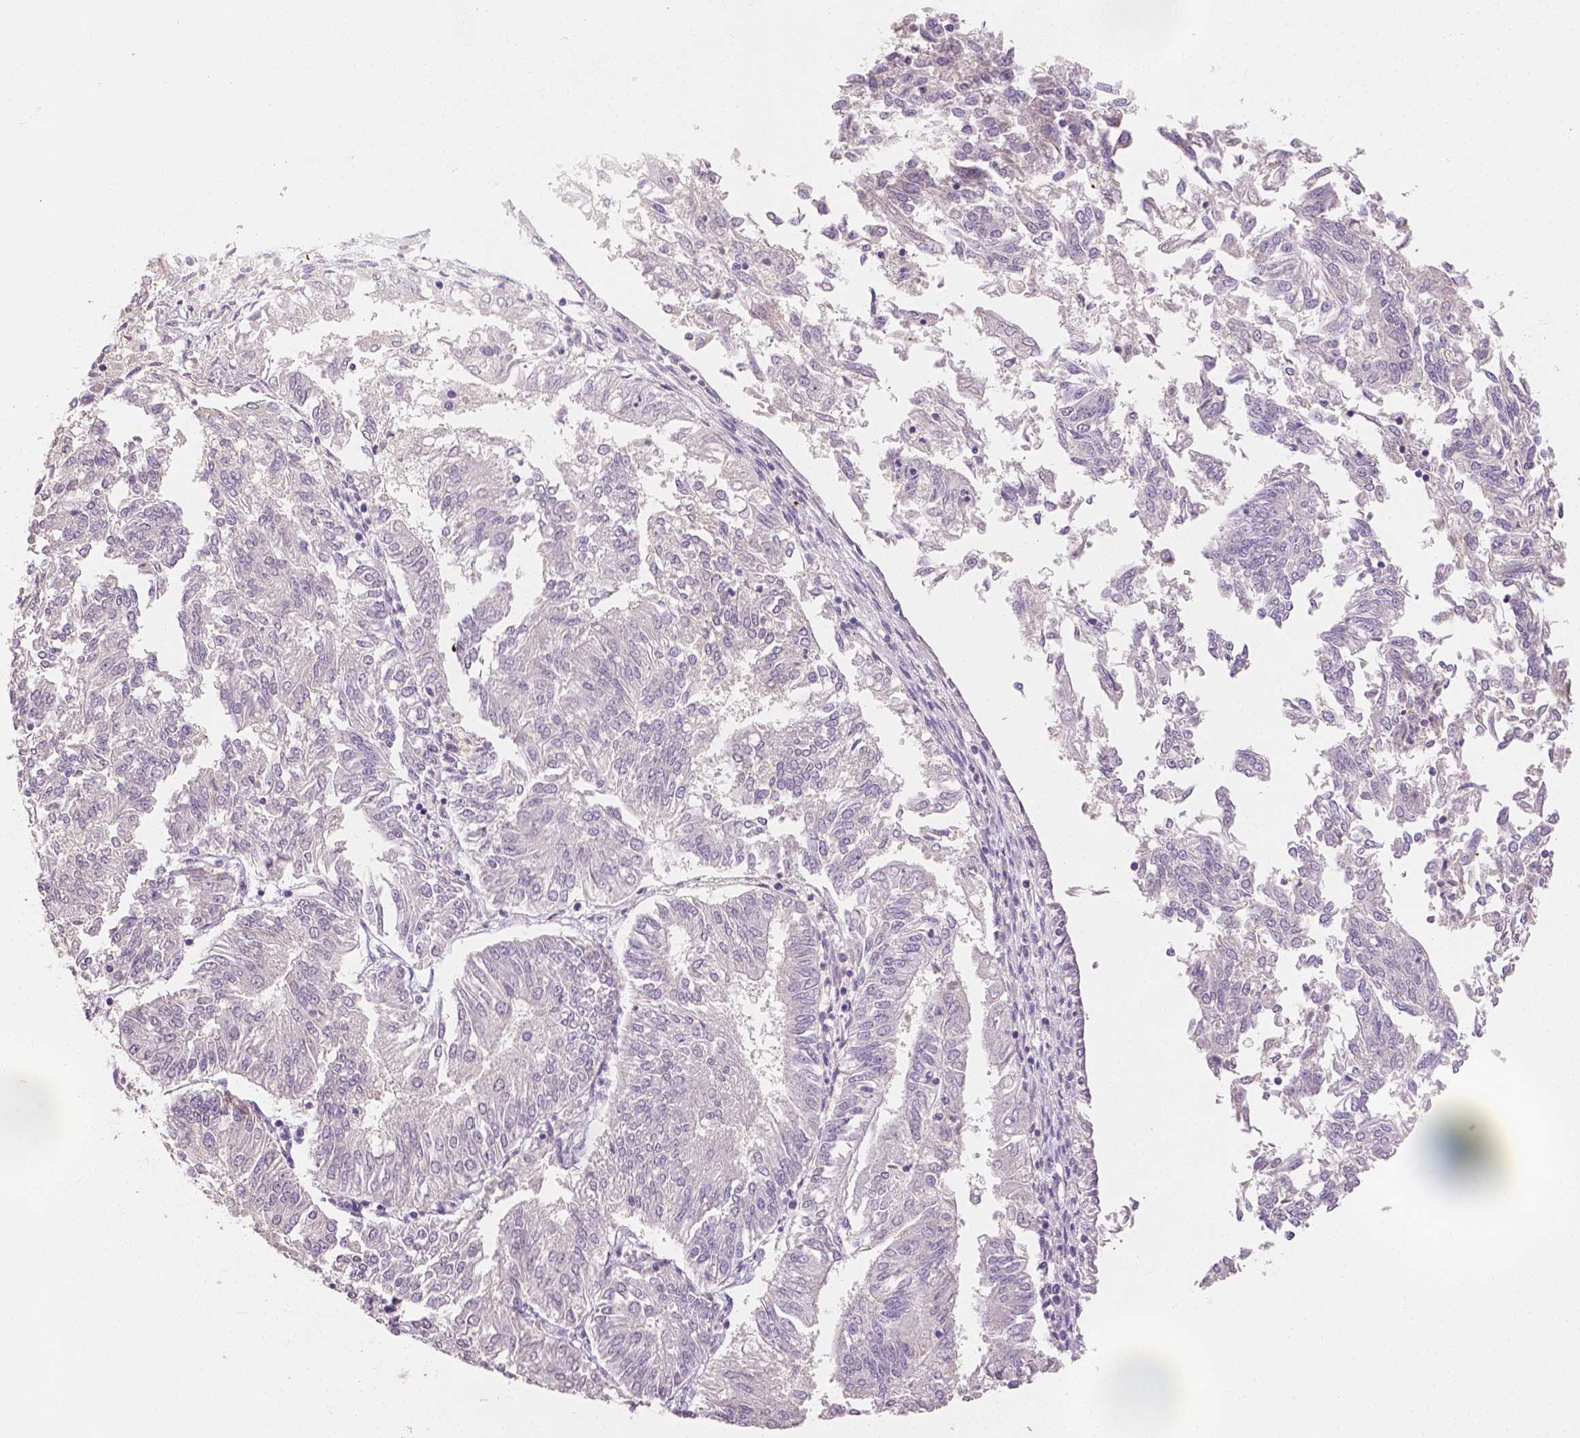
{"staining": {"intensity": "negative", "quantity": "none", "location": "none"}, "tissue": "endometrial cancer", "cell_type": "Tumor cells", "image_type": "cancer", "snomed": [{"axis": "morphology", "description": "Adenocarcinoma, NOS"}, {"axis": "topography", "description": "Endometrium"}], "caption": "A high-resolution photomicrograph shows immunohistochemistry (IHC) staining of adenocarcinoma (endometrial), which exhibits no significant staining in tumor cells. Brightfield microscopy of IHC stained with DAB (brown) and hematoxylin (blue), captured at high magnification.", "gene": "TGM1", "patient": {"sex": "female", "age": 58}}